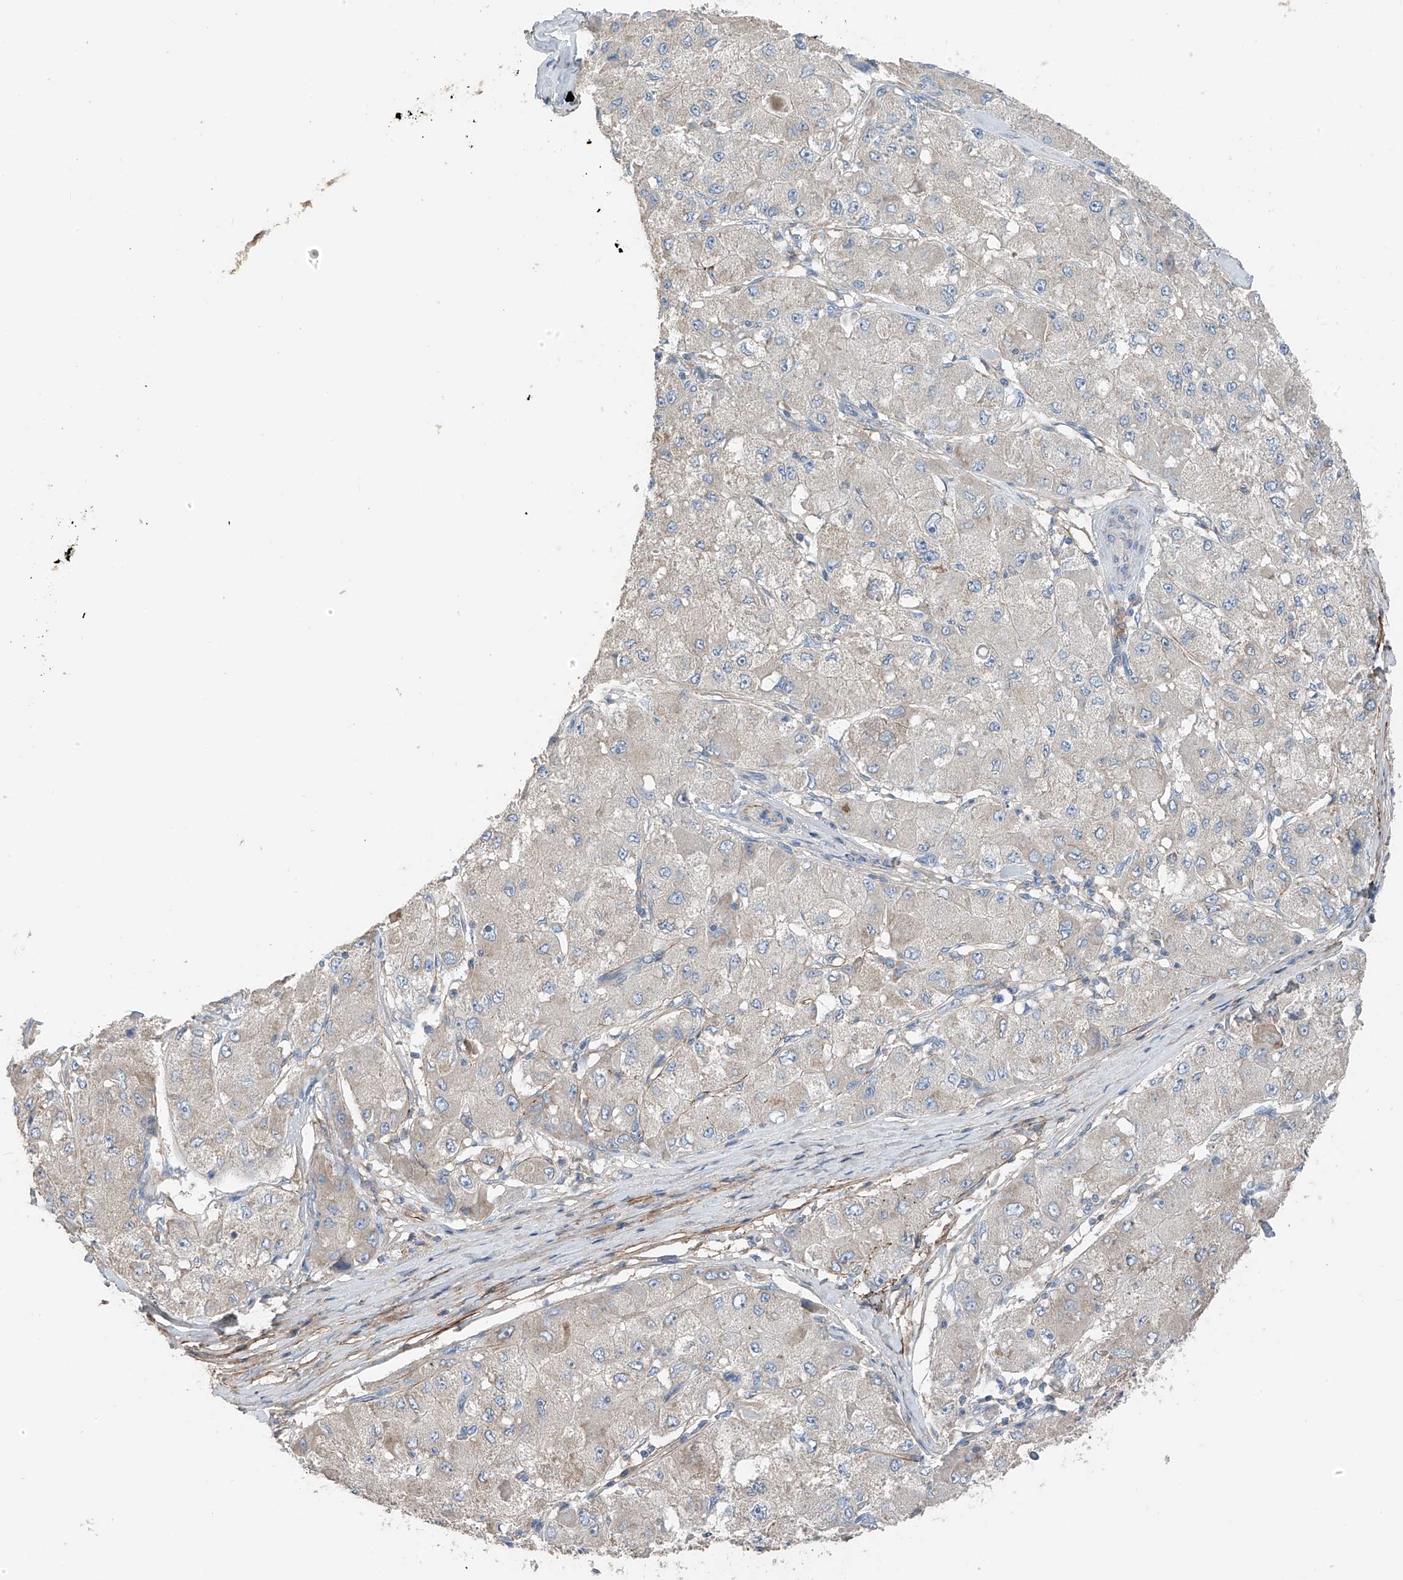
{"staining": {"intensity": "negative", "quantity": "none", "location": "none"}, "tissue": "liver cancer", "cell_type": "Tumor cells", "image_type": "cancer", "snomed": [{"axis": "morphology", "description": "Carcinoma, Hepatocellular, NOS"}, {"axis": "topography", "description": "Liver"}], "caption": "Immunohistochemical staining of hepatocellular carcinoma (liver) shows no significant staining in tumor cells. (DAB immunohistochemistry with hematoxylin counter stain).", "gene": "GALNTL6", "patient": {"sex": "male", "age": 80}}